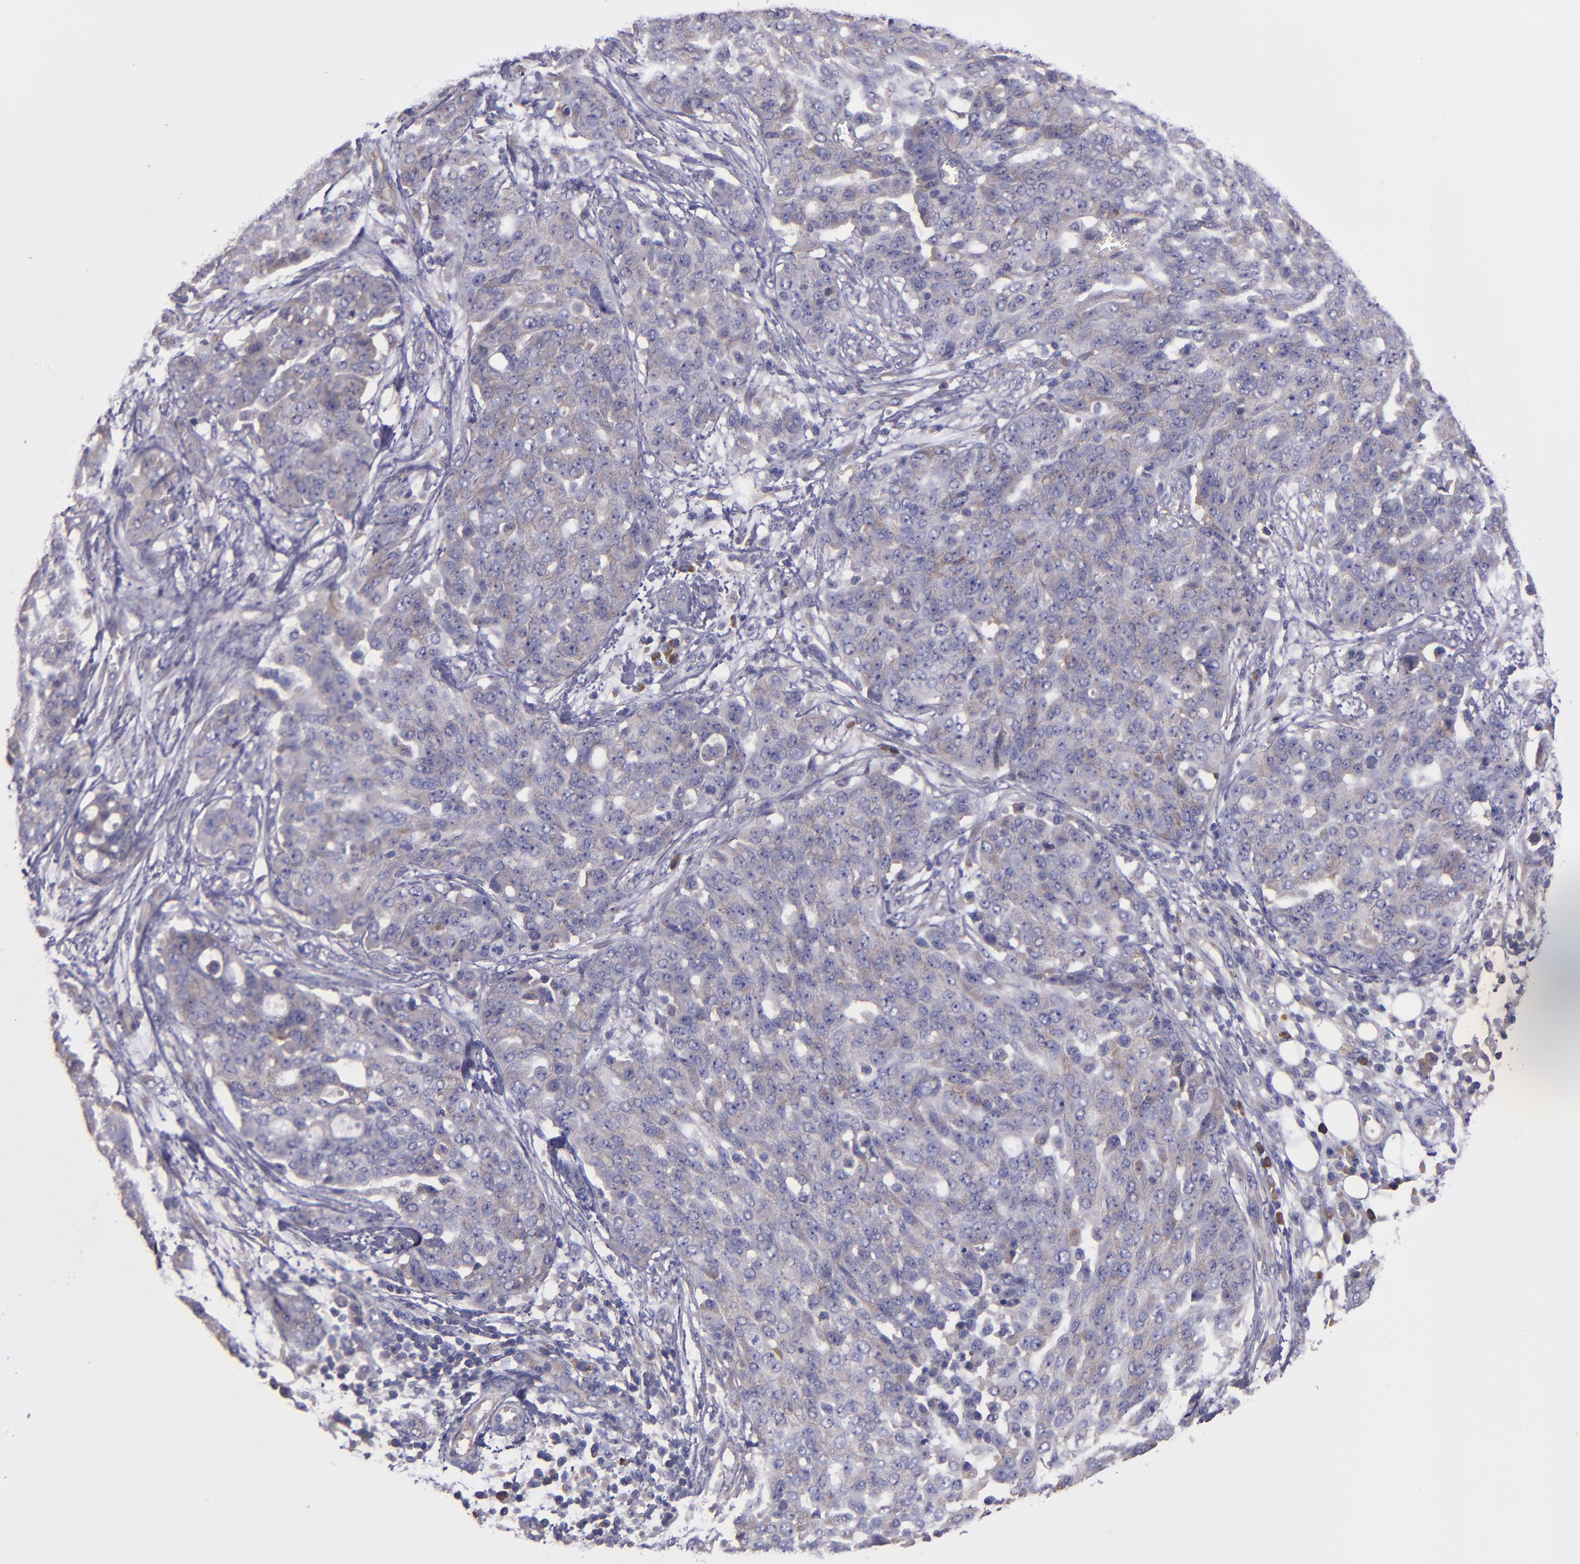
{"staining": {"intensity": "weak", "quantity": "<25%", "location": "cytoplasmic/membranous"}, "tissue": "ovarian cancer", "cell_type": "Tumor cells", "image_type": "cancer", "snomed": [{"axis": "morphology", "description": "Cystadenocarcinoma, serous, NOS"}, {"axis": "topography", "description": "Soft tissue"}, {"axis": "topography", "description": "Ovary"}], "caption": "This is a image of IHC staining of ovarian cancer (serous cystadenocarcinoma), which shows no expression in tumor cells.", "gene": "CARS1", "patient": {"sex": "female", "age": 57}}